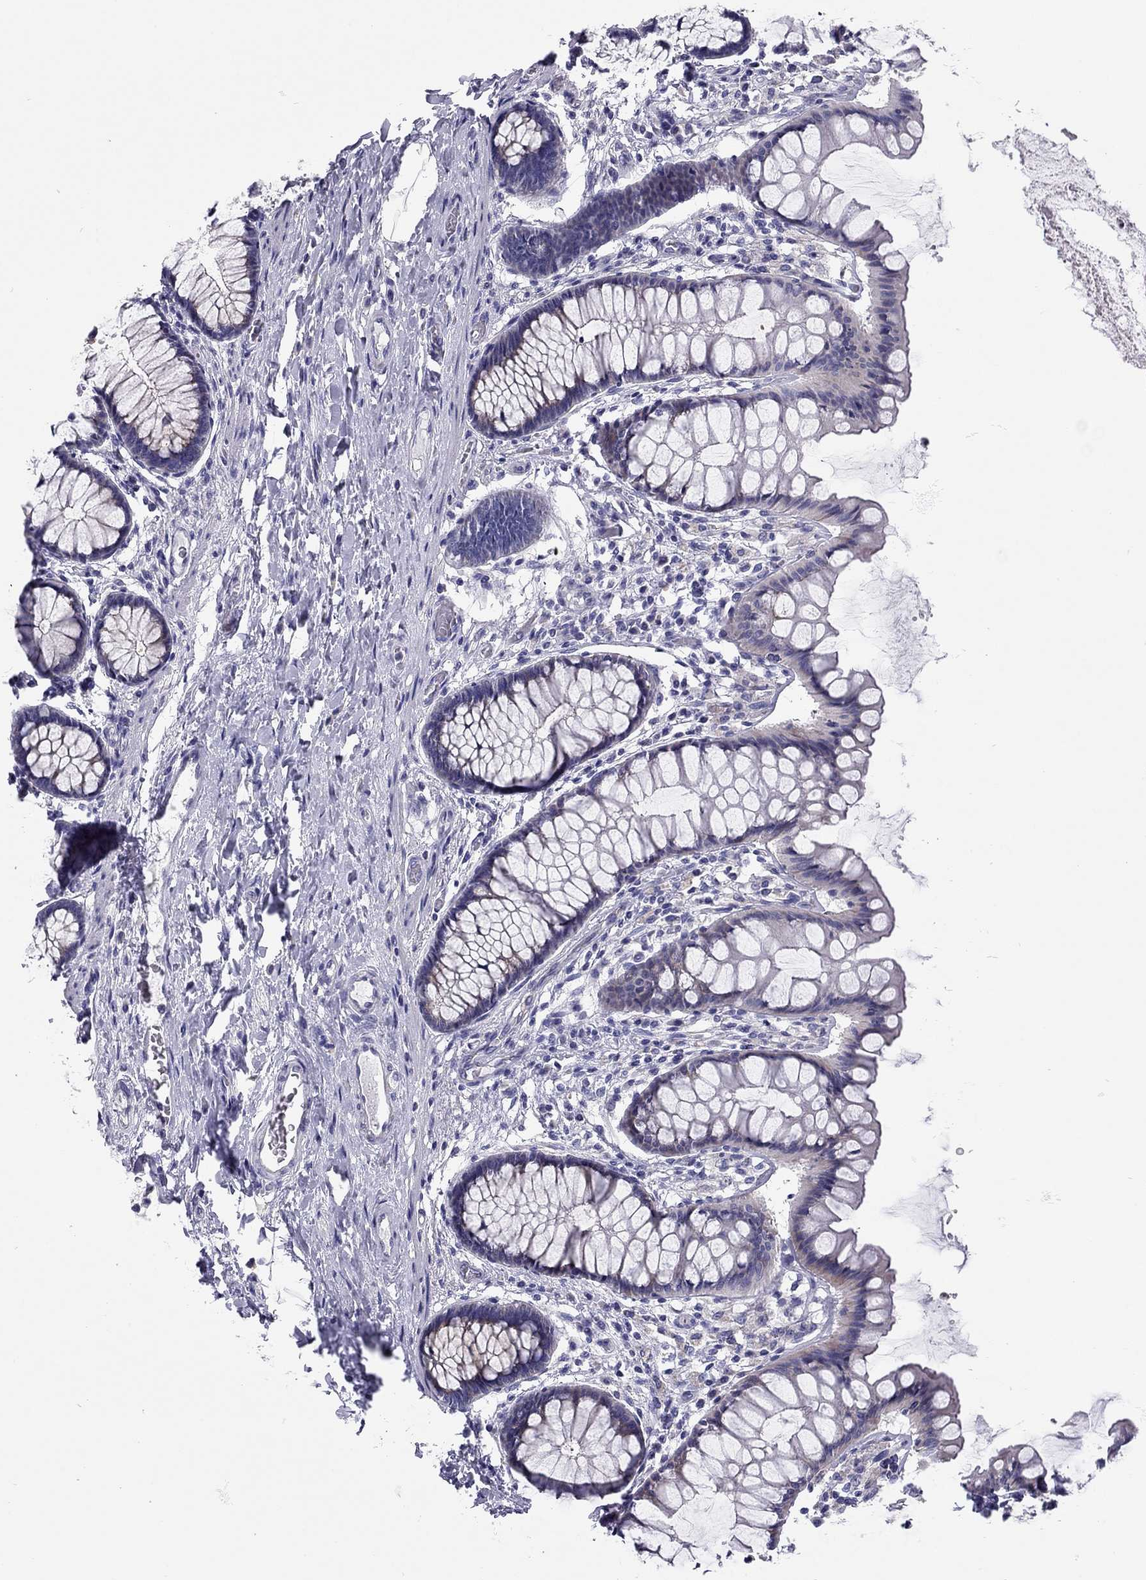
{"staining": {"intensity": "negative", "quantity": "none", "location": "none"}, "tissue": "colon", "cell_type": "Endothelial cells", "image_type": "normal", "snomed": [{"axis": "morphology", "description": "Normal tissue, NOS"}, {"axis": "topography", "description": "Colon"}], "caption": "IHC image of normal colon: colon stained with DAB exhibits no significant protein staining in endothelial cells.", "gene": "SCARB1", "patient": {"sex": "female", "age": 65}}